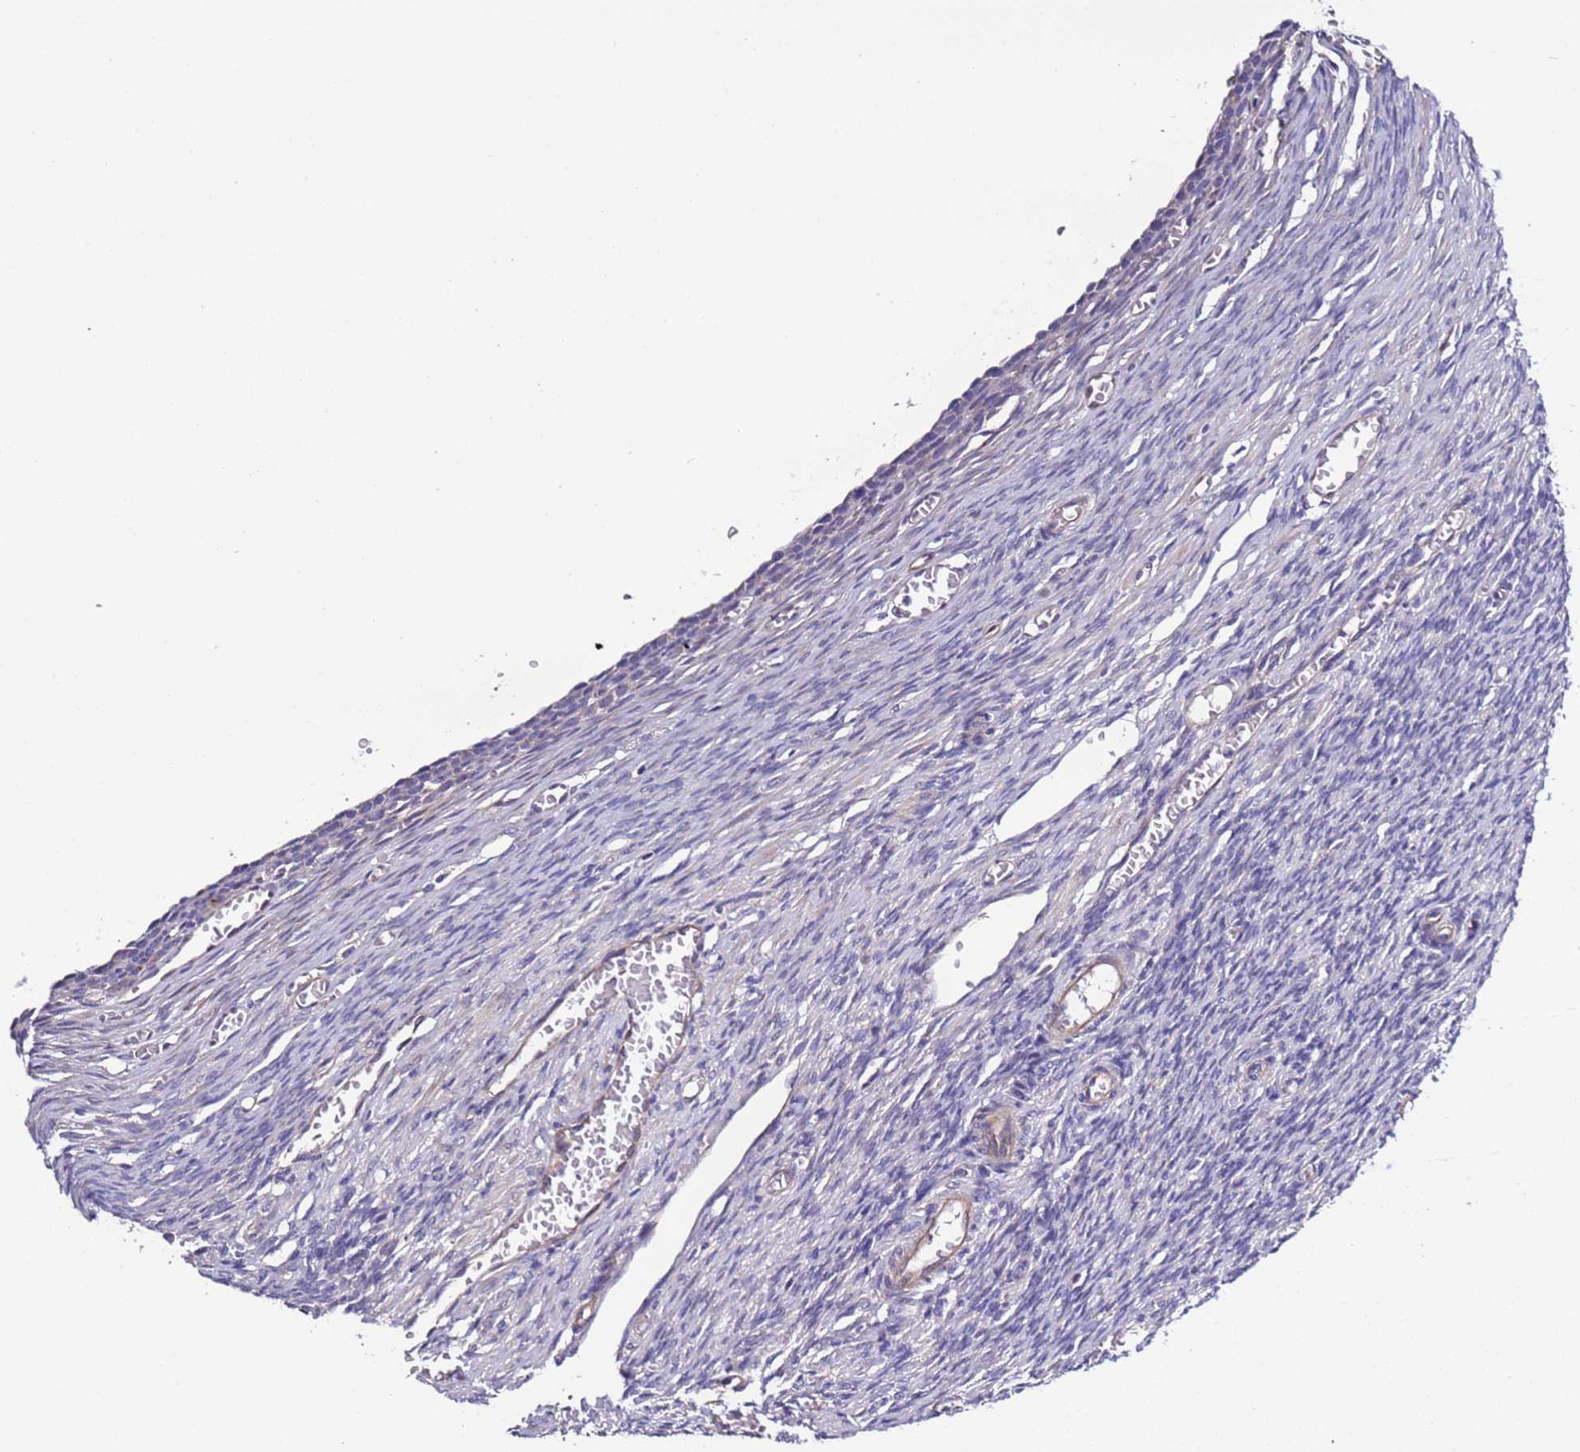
{"staining": {"intensity": "weak", "quantity": ">75%", "location": "cytoplasmic/membranous"}, "tissue": "ovary", "cell_type": "Follicle cells", "image_type": "normal", "snomed": [{"axis": "morphology", "description": "Normal tissue, NOS"}, {"axis": "topography", "description": "Ovary"}], "caption": "A photomicrograph showing weak cytoplasmic/membranous expression in approximately >75% of follicle cells in normal ovary, as visualized by brown immunohistochemical staining.", "gene": "SPCS1", "patient": {"sex": "female", "age": 27}}